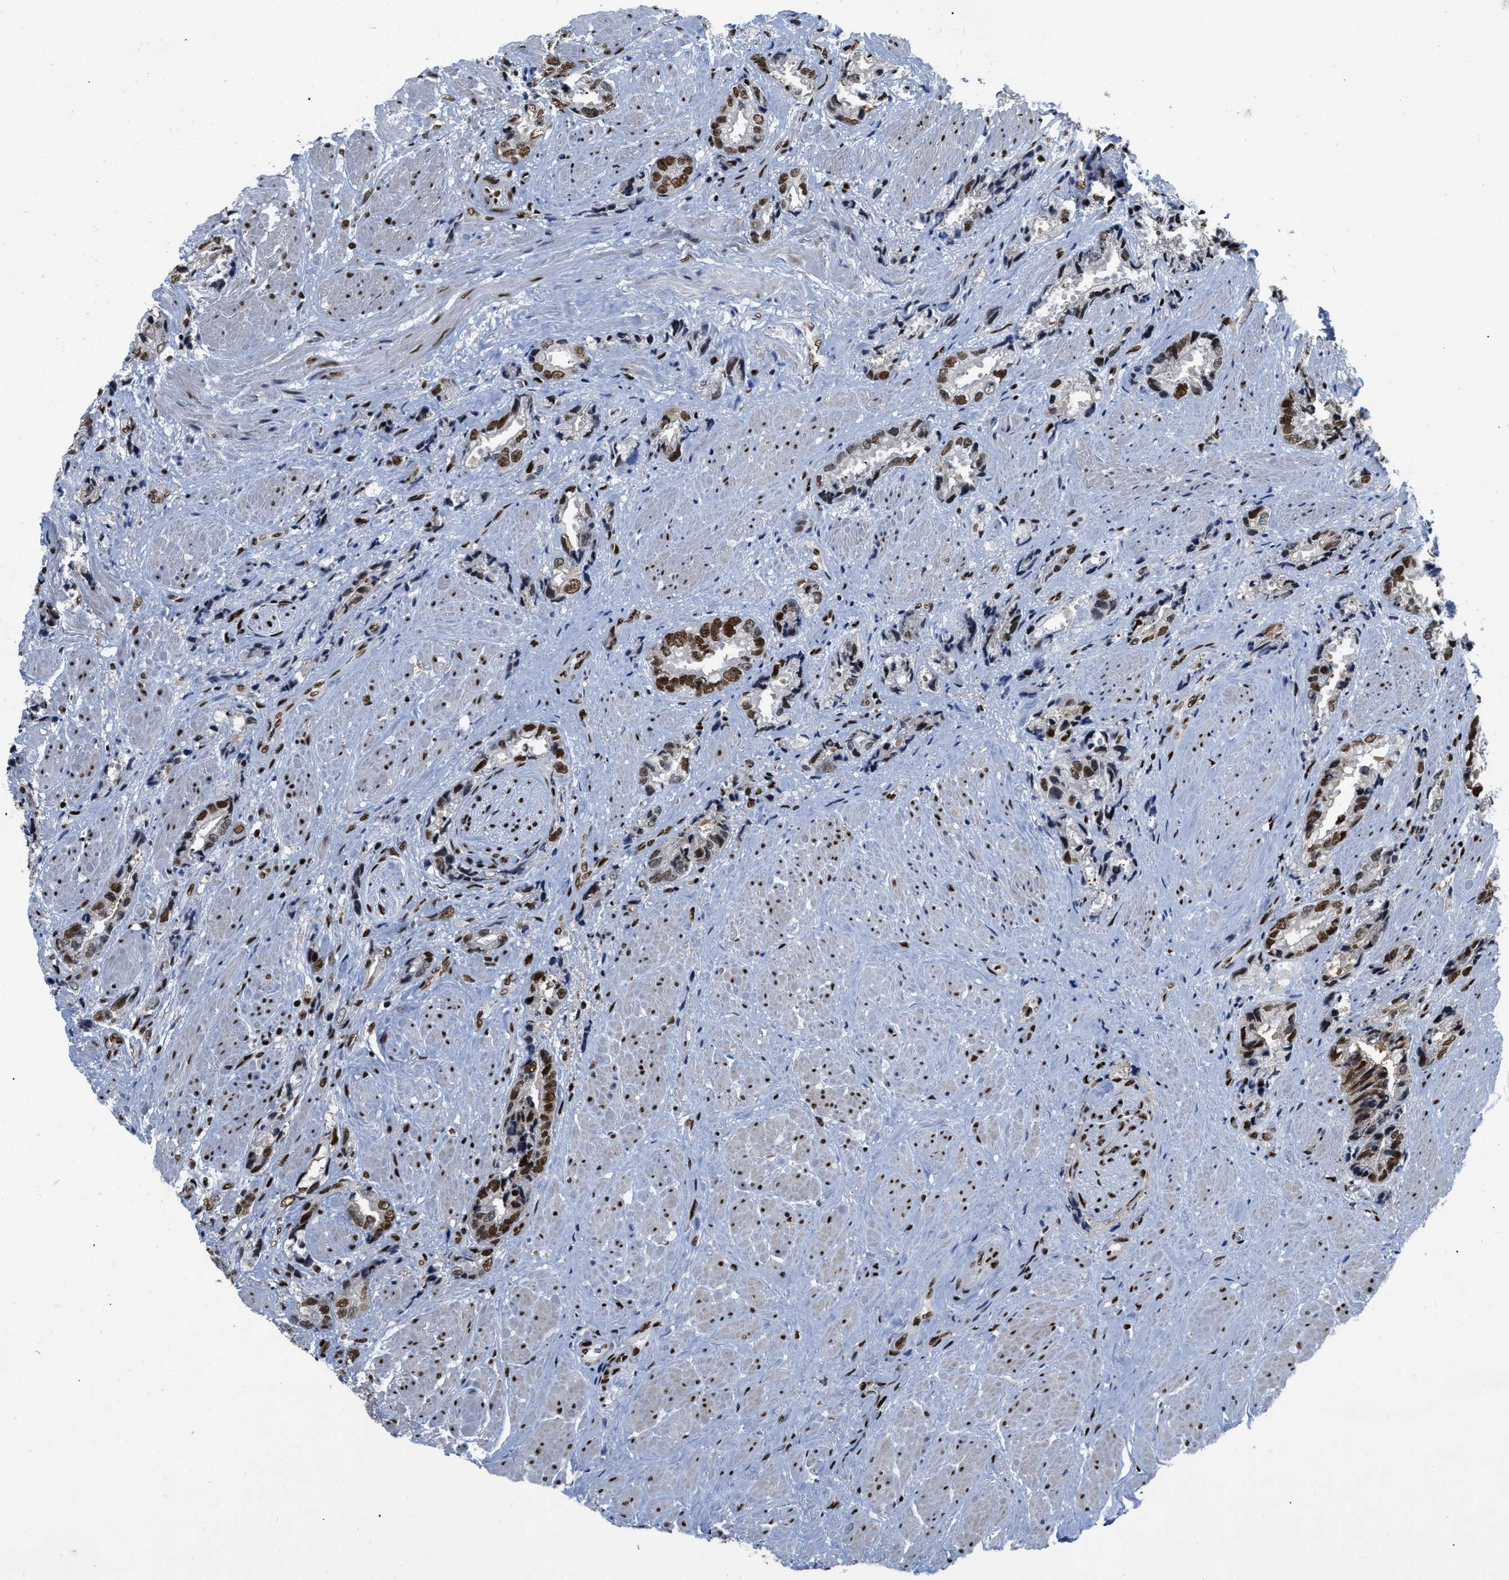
{"staining": {"intensity": "moderate", "quantity": ">75%", "location": "nuclear"}, "tissue": "prostate cancer", "cell_type": "Tumor cells", "image_type": "cancer", "snomed": [{"axis": "morphology", "description": "Adenocarcinoma, High grade"}, {"axis": "topography", "description": "Prostate"}], "caption": "This is a histology image of immunohistochemistry staining of prostate cancer (adenocarcinoma (high-grade)), which shows moderate expression in the nuclear of tumor cells.", "gene": "CREB1", "patient": {"sex": "male", "age": 61}}